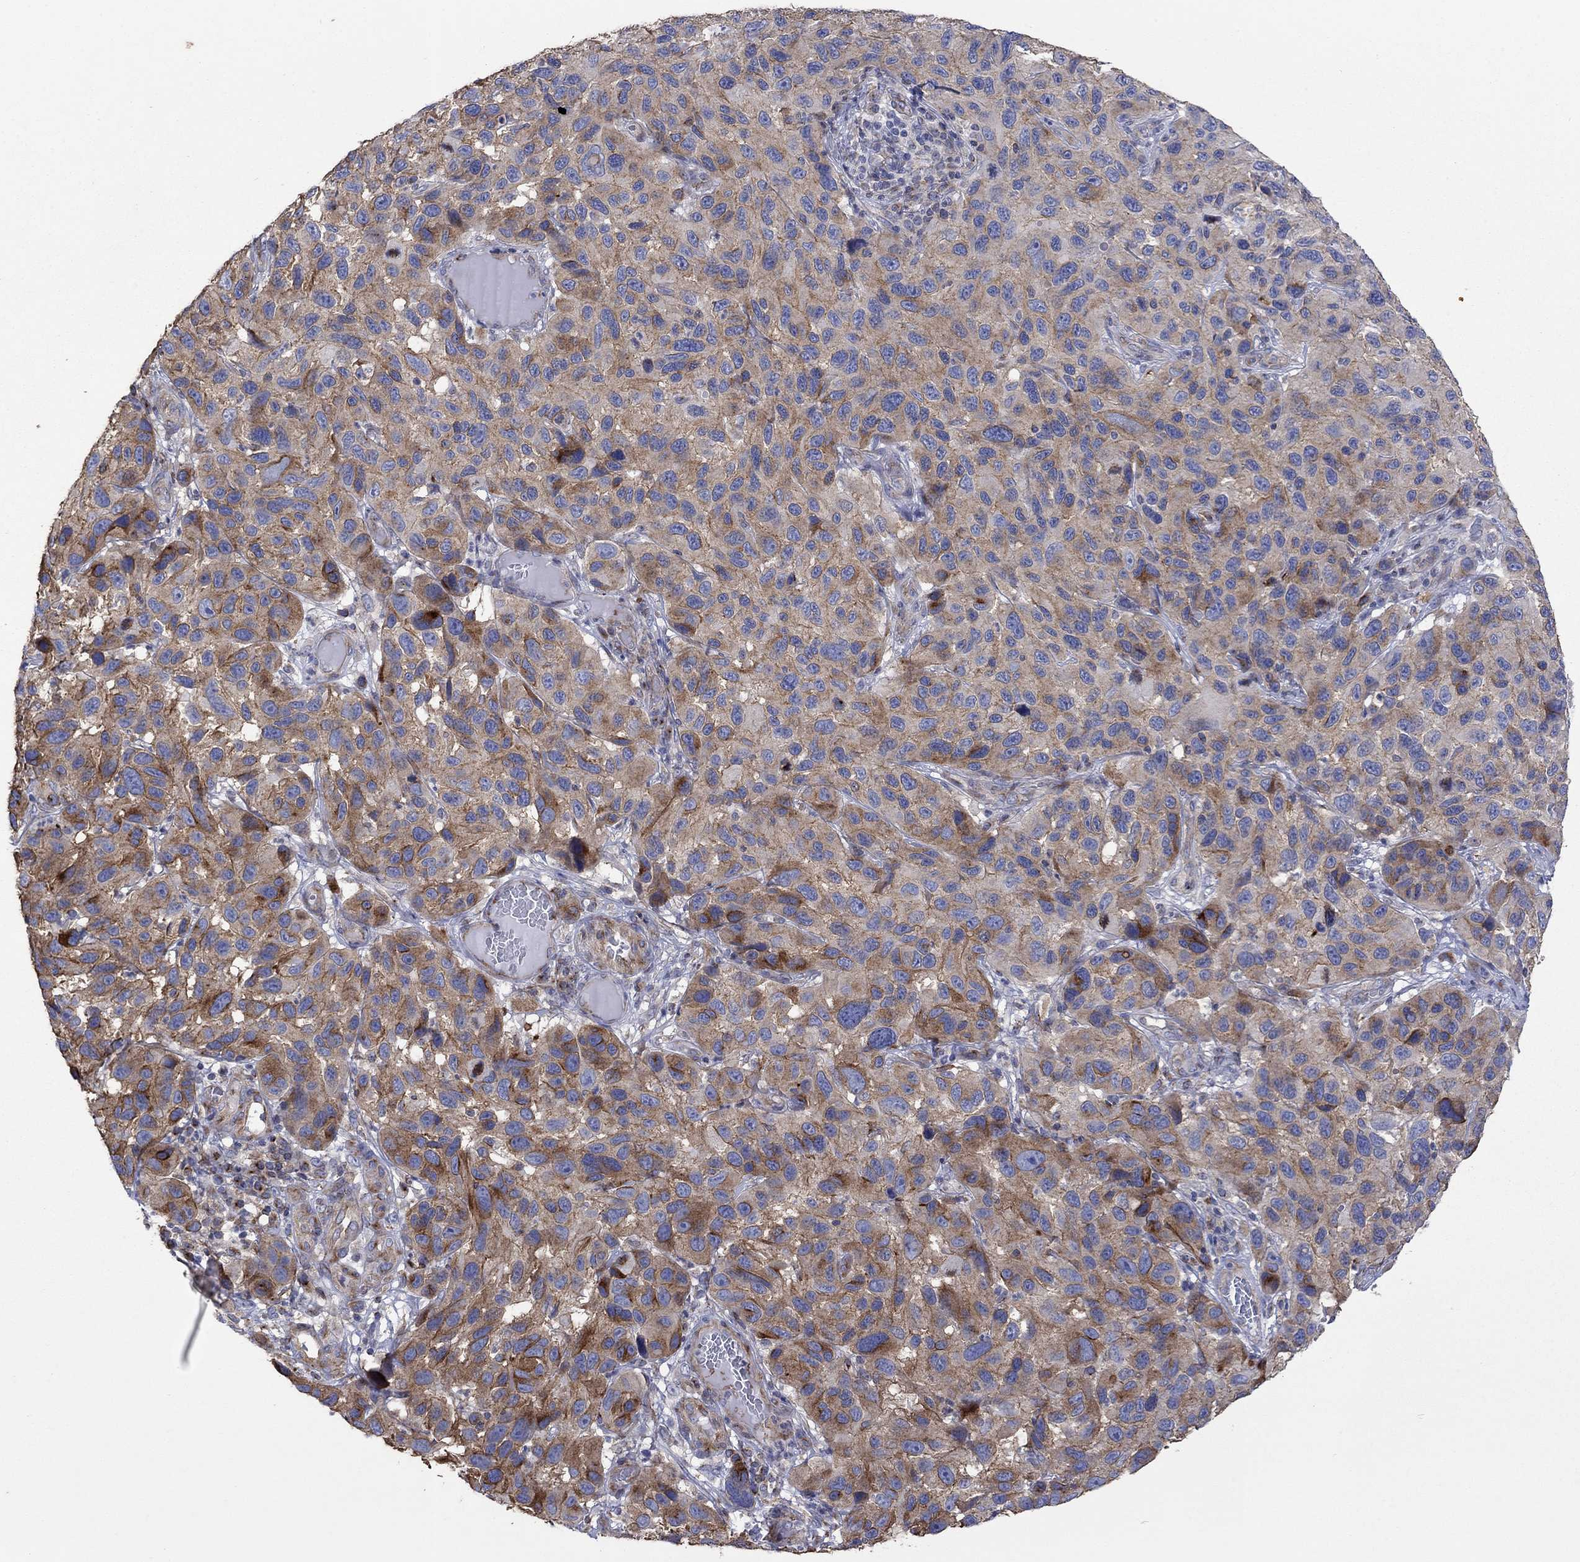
{"staining": {"intensity": "moderate", "quantity": "25%-75%", "location": "cytoplasmic/membranous"}, "tissue": "melanoma", "cell_type": "Tumor cells", "image_type": "cancer", "snomed": [{"axis": "morphology", "description": "Malignant melanoma, NOS"}, {"axis": "topography", "description": "Skin"}], "caption": "Tumor cells show moderate cytoplasmic/membranous staining in approximately 25%-75% of cells in melanoma. The protein is shown in brown color, while the nuclei are stained blue.", "gene": "TPRN", "patient": {"sex": "male", "age": 53}}